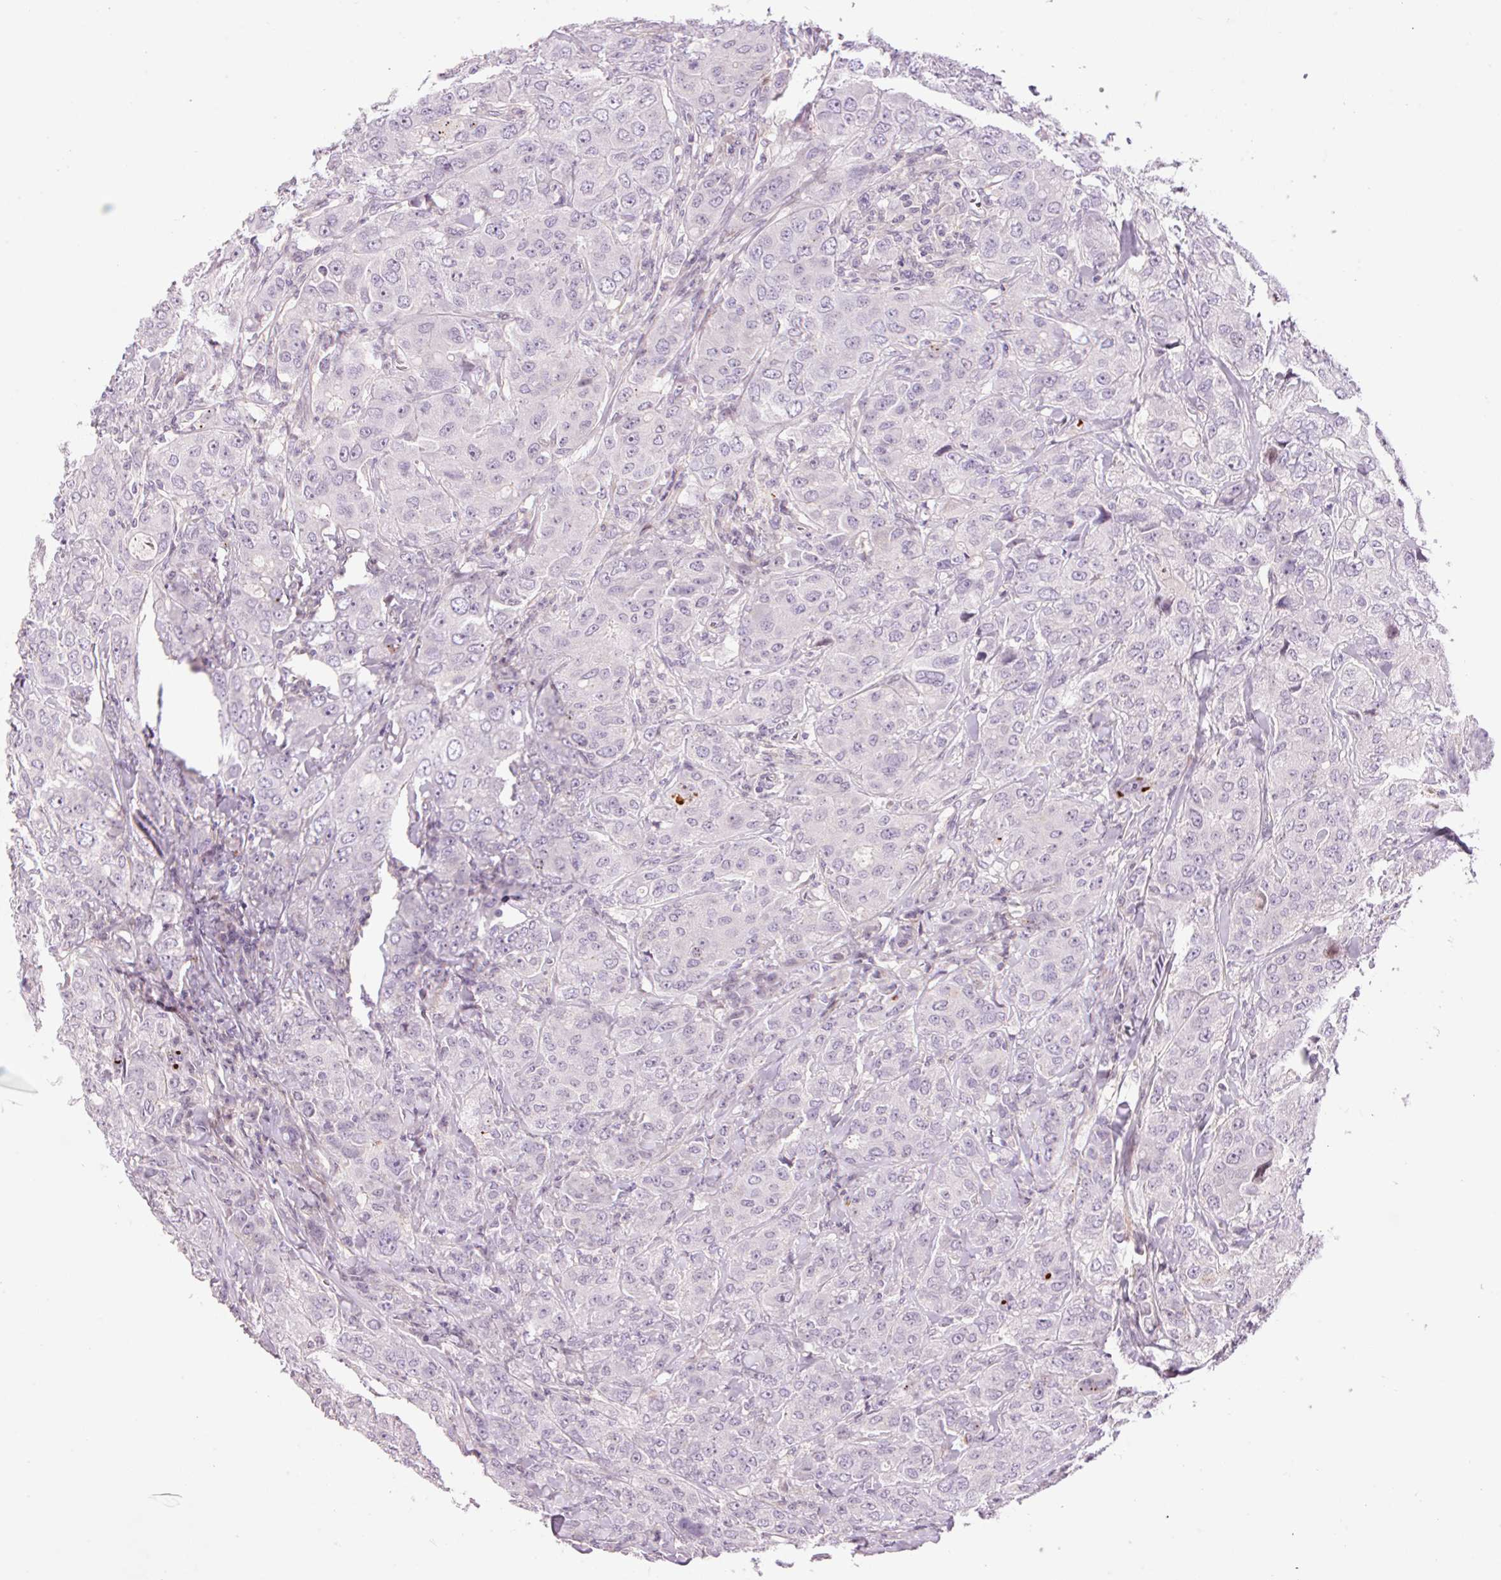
{"staining": {"intensity": "negative", "quantity": "none", "location": "none"}, "tissue": "breast cancer", "cell_type": "Tumor cells", "image_type": "cancer", "snomed": [{"axis": "morphology", "description": "Duct carcinoma"}, {"axis": "topography", "description": "Breast"}], "caption": "DAB (3,3'-diaminobenzidine) immunohistochemical staining of breast cancer exhibits no significant positivity in tumor cells.", "gene": "HNF1A", "patient": {"sex": "female", "age": 43}}